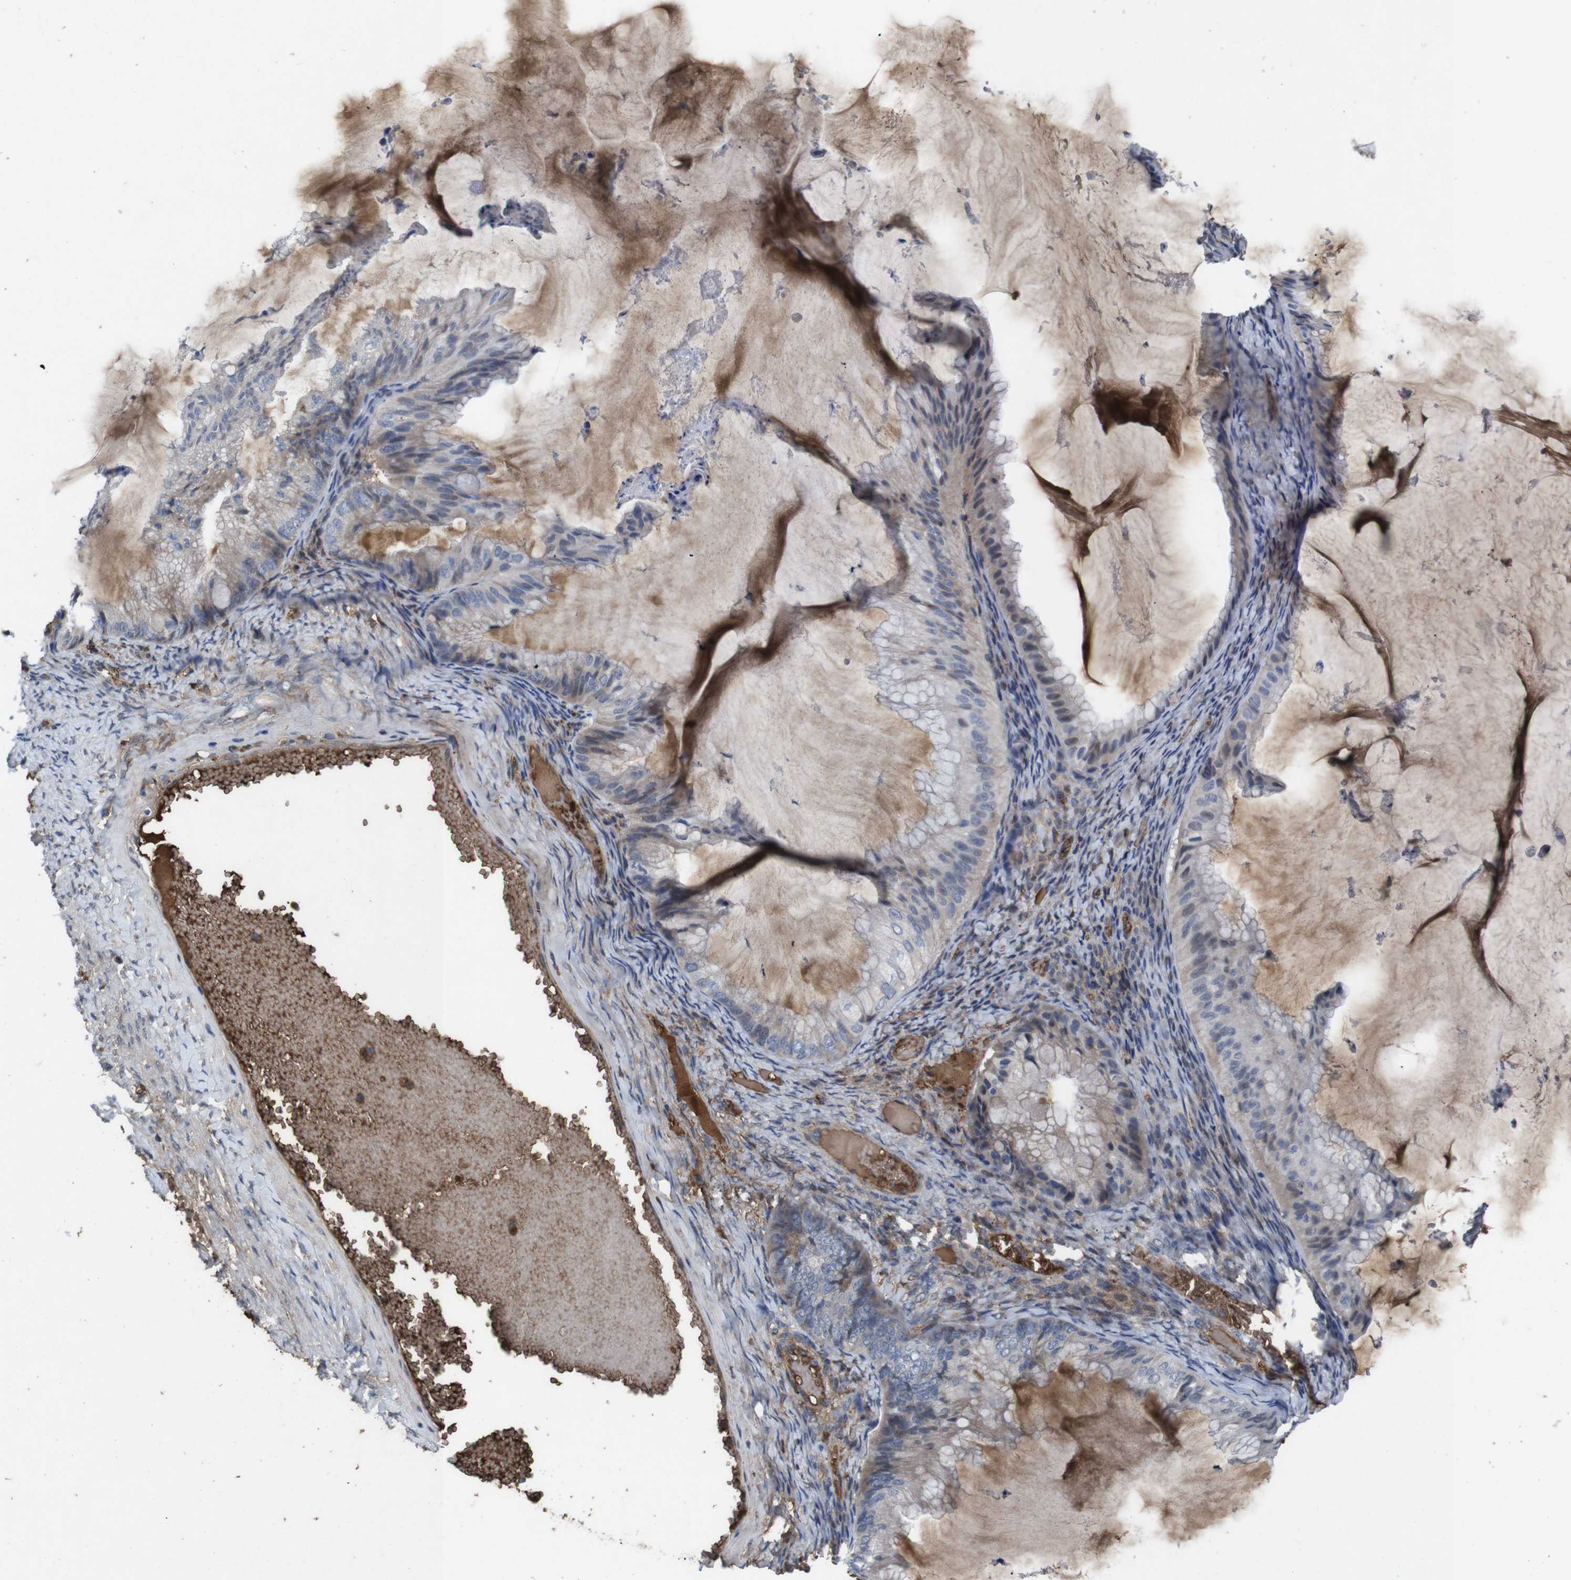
{"staining": {"intensity": "weak", "quantity": "25%-75%", "location": "cytoplasmic/membranous"}, "tissue": "ovarian cancer", "cell_type": "Tumor cells", "image_type": "cancer", "snomed": [{"axis": "morphology", "description": "Cystadenocarcinoma, mucinous, NOS"}, {"axis": "topography", "description": "Ovary"}], "caption": "The image exhibits immunohistochemical staining of mucinous cystadenocarcinoma (ovarian). There is weak cytoplasmic/membranous staining is identified in about 25%-75% of tumor cells.", "gene": "SPTB", "patient": {"sex": "female", "age": 61}}